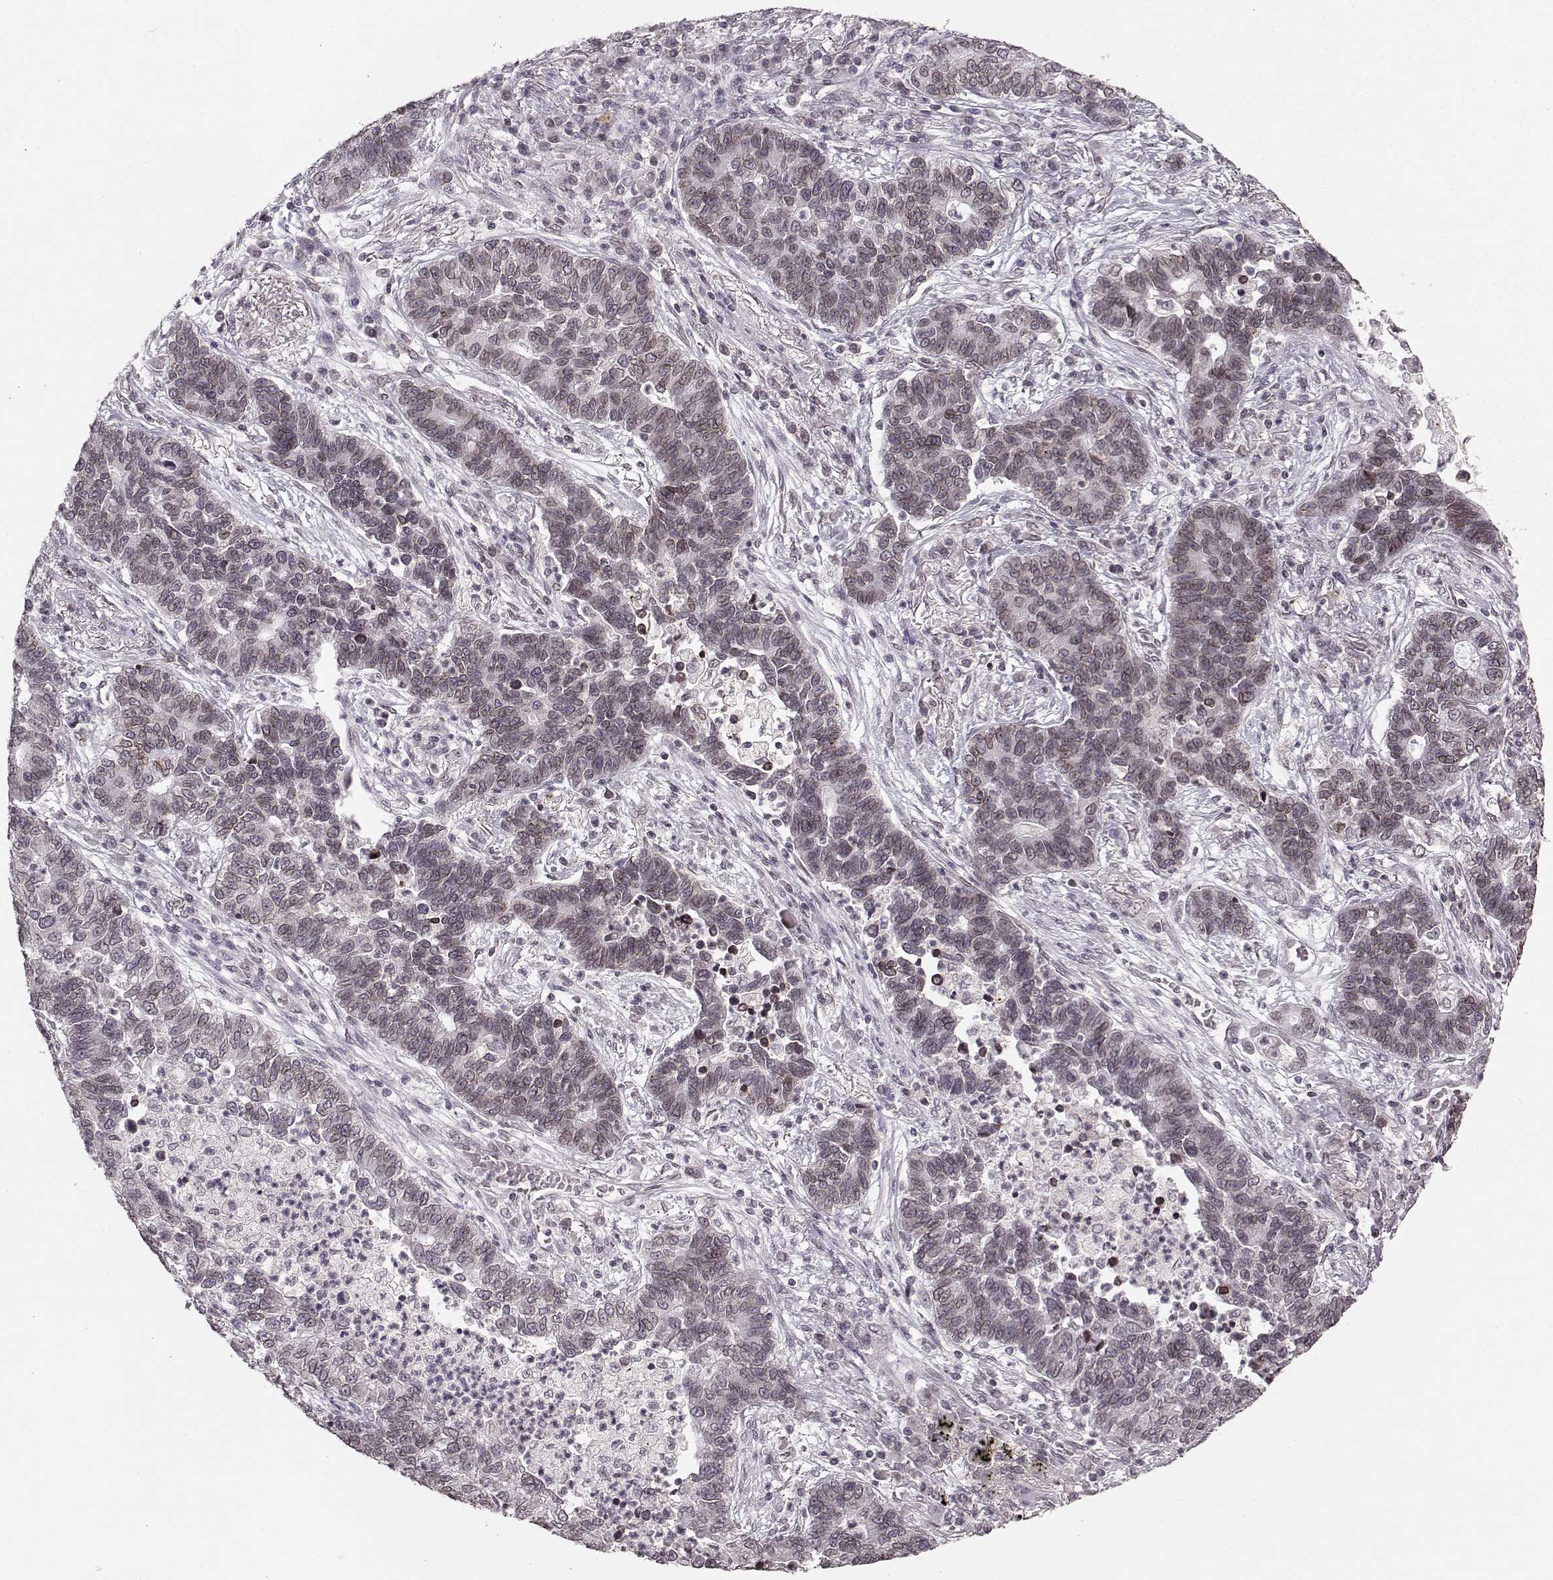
{"staining": {"intensity": "weak", "quantity": "25%-75%", "location": "cytoplasmic/membranous,nuclear"}, "tissue": "lung cancer", "cell_type": "Tumor cells", "image_type": "cancer", "snomed": [{"axis": "morphology", "description": "Adenocarcinoma, NOS"}, {"axis": "topography", "description": "Lung"}], "caption": "This is an image of immunohistochemistry staining of lung cancer, which shows weak expression in the cytoplasmic/membranous and nuclear of tumor cells.", "gene": "DCAF12", "patient": {"sex": "female", "age": 57}}